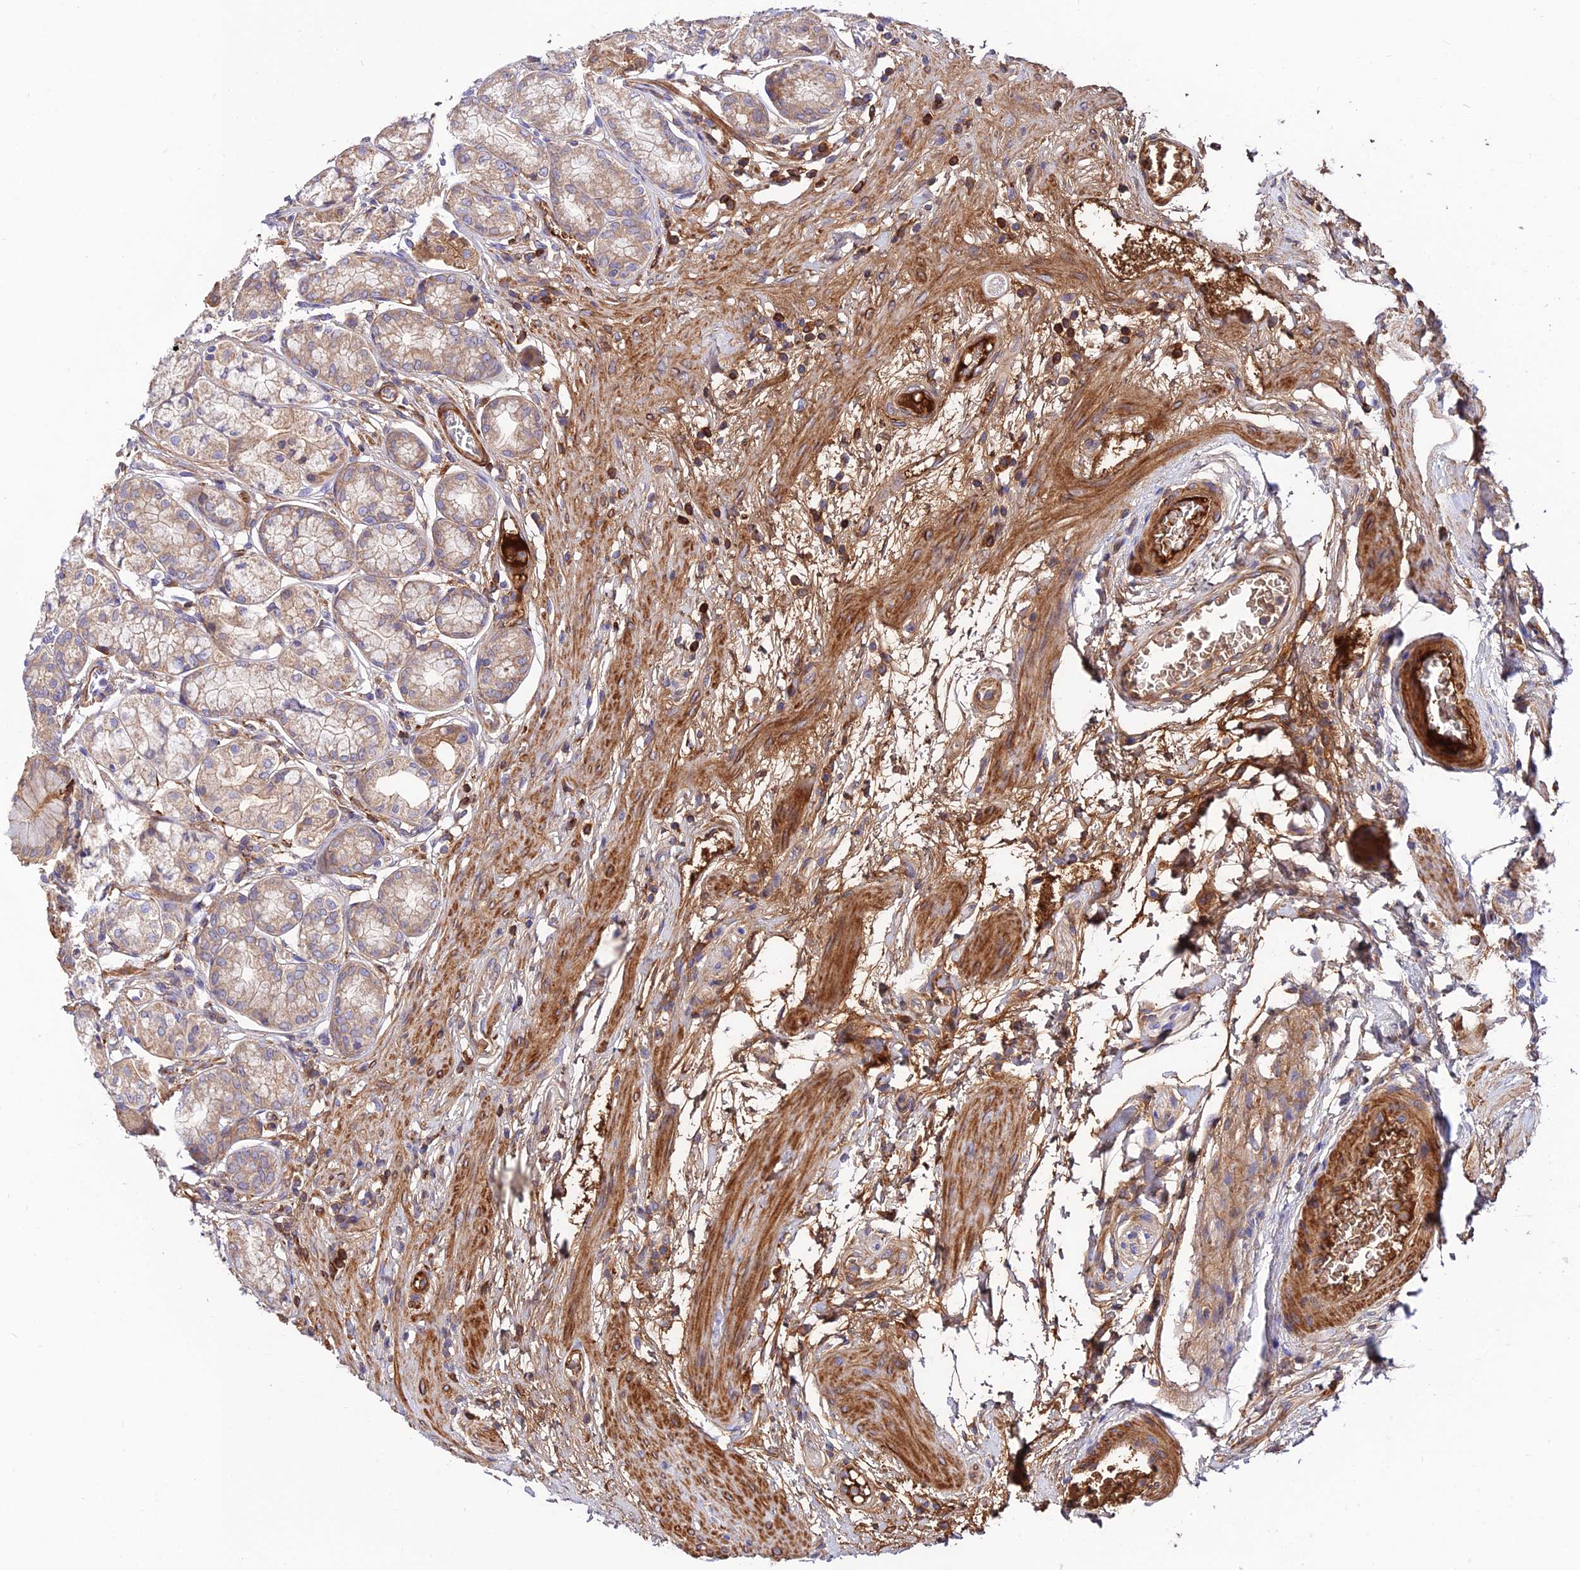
{"staining": {"intensity": "moderate", "quantity": ">75%", "location": "cytoplasmic/membranous"}, "tissue": "stomach", "cell_type": "Glandular cells", "image_type": "normal", "snomed": [{"axis": "morphology", "description": "Normal tissue, NOS"}, {"axis": "morphology", "description": "Adenocarcinoma, NOS"}, {"axis": "morphology", "description": "Adenocarcinoma, High grade"}, {"axis": "topography", "description": "Stomach, upper"}, {"axis": "topography", "description": "Stomach"}], "caption": "High-power microscopy captured an immunohistochemistry (IHC) photomicrograph of unremarkable stomach, revealing moderate cytoplasmic/membranous staining in approximately >75% of glandular cells.", "gene": "PYM1", "patient": {"sex": "female", "age": 65}}